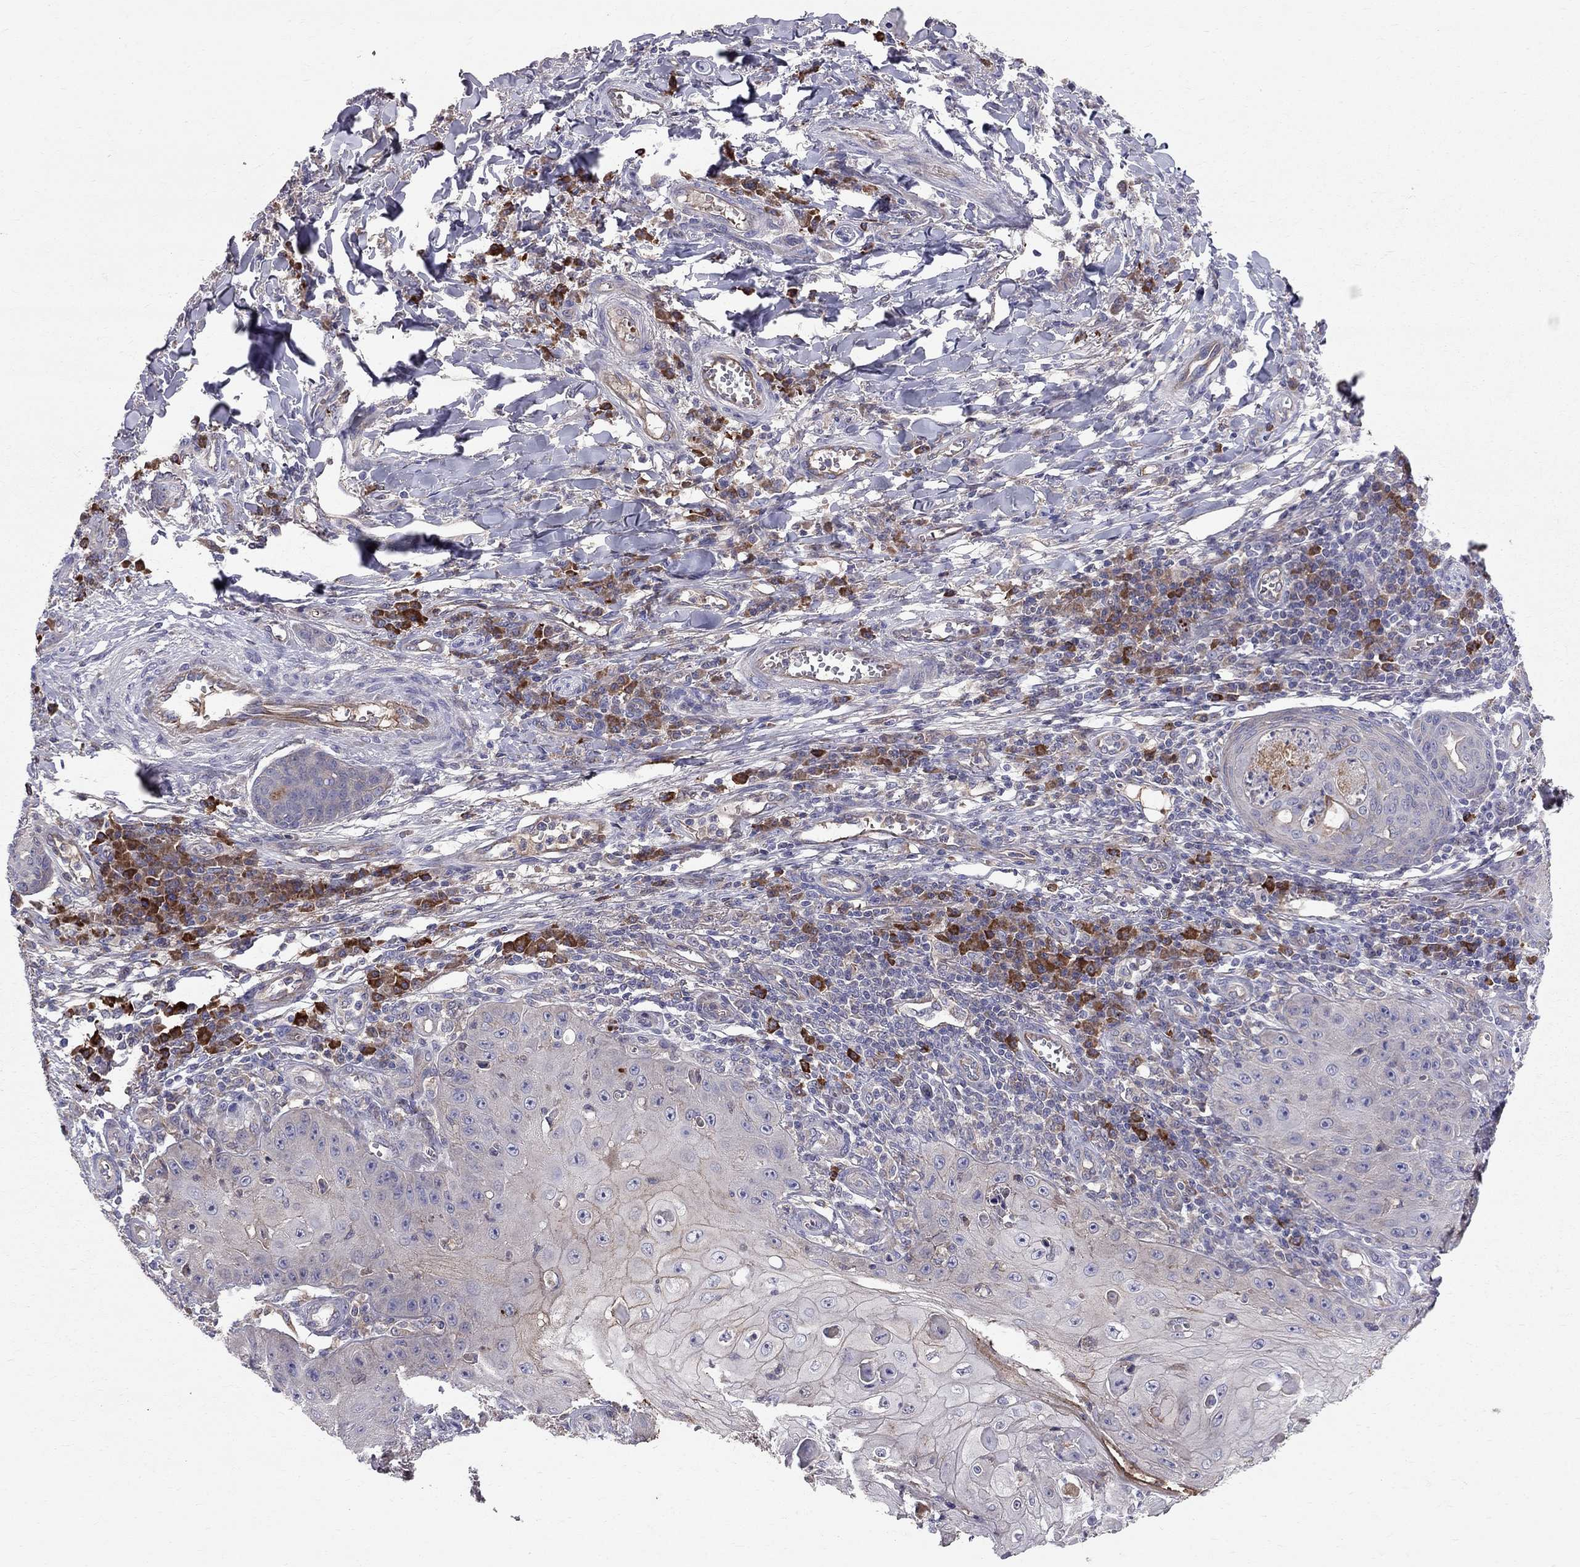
{"staining": {"intensity": "moderate", "quantity": "<25%", "location": "cytoplasmic/membranous"}, "tissue": "skin cancer", "cell_type": "Tumor cells", "image_type": "cancer", "snomed": [{"axis": "morphology", "description": "Squamous cell carcinoma, NOS"}, {"axis": "topography", "description": "Skin"}], "caption": "This is a photomicrograph of immunohistochemistry staining of squamous cell carcinoma (skin), which shows moderate positivity in the cytoplasmic/membranous of tumor cells.", "gene": "PIK3CG", "patient": {"sex": "male", "age": 70}}